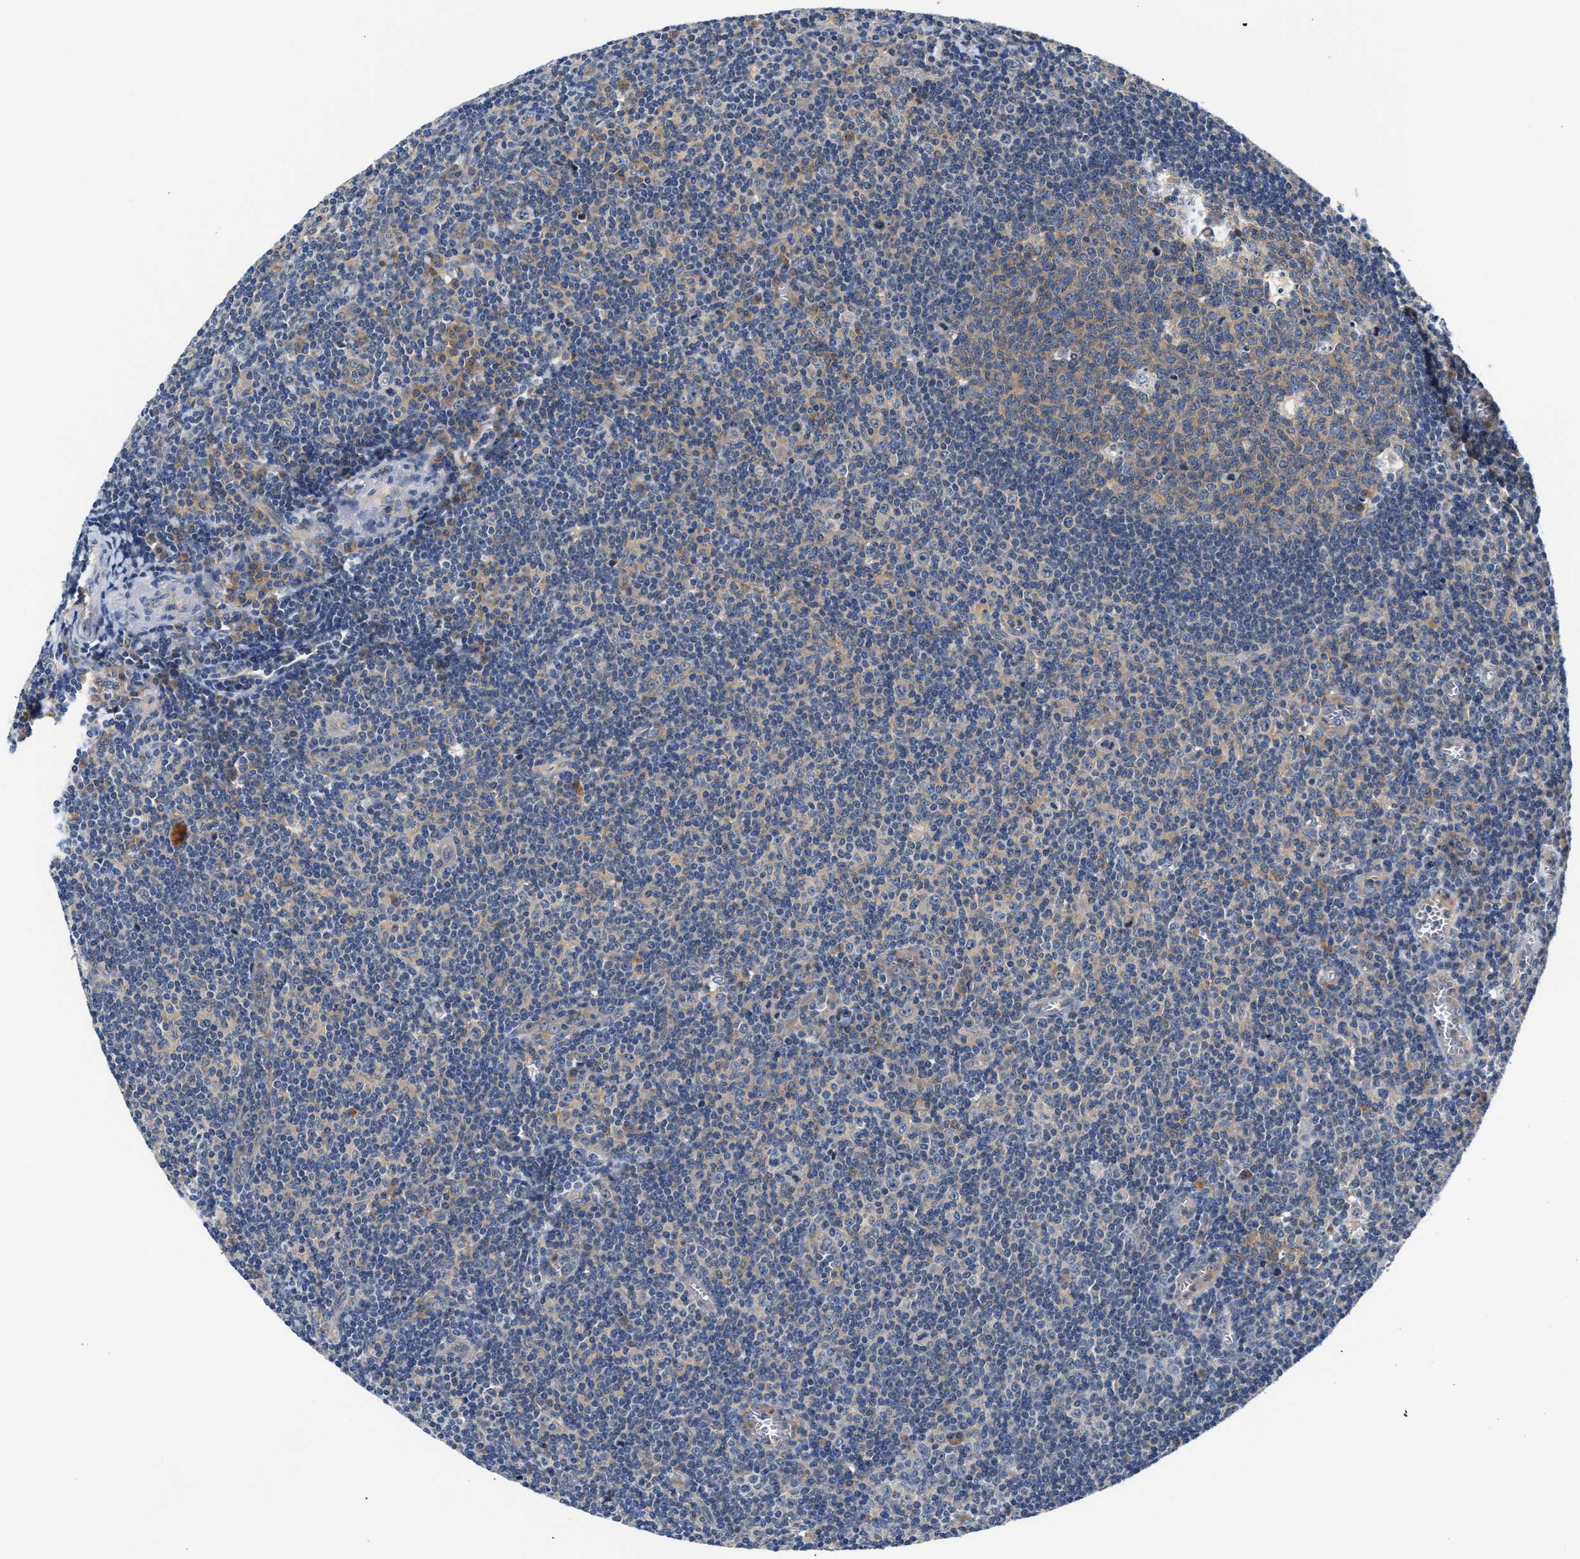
{"staining": {"intensity": "weak", "quantity": "25%-75%", "location": "cytoplasmic/membranous"}, "tissue": "tonsil", "cell_type": "Germinal center cells", "image_type": "normal", "snomed": [{"axis": "morphology", "description": "Normal tissue, NOS"}, {"axis": "topography", "description": "Tonsil"}], "caption": "Immunohistochemistry (IHC) (DAB) staining of unremarkable human tonsil shows weak cytoplasmic/membranous protein expression in approximately 25%-75% of germinal center cells.", "gene": "FAM185A", "patient": {"sex": "male", "age": 37}}